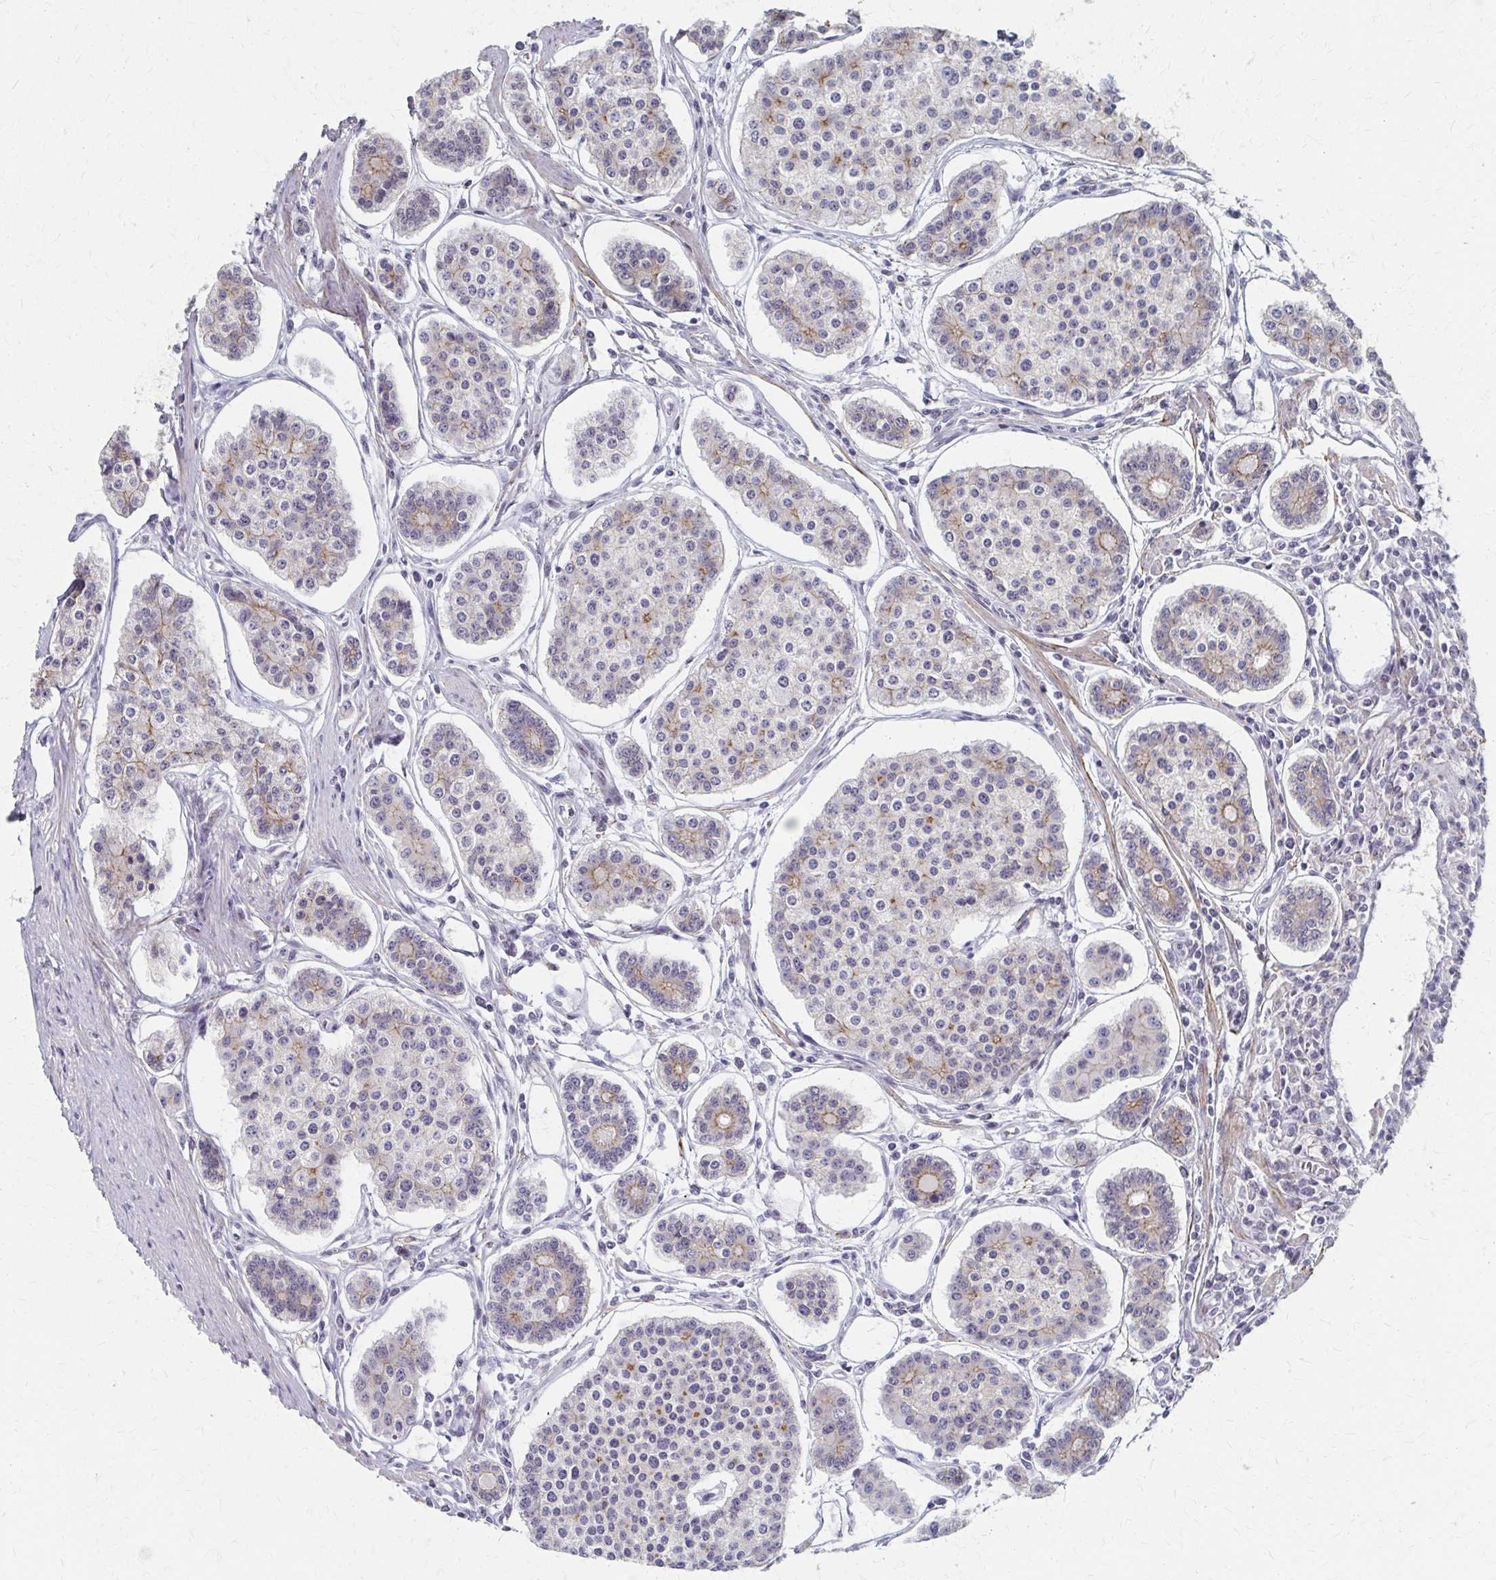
{"staining": {"intensity": "weak", "quantity": "<25%", "location": "cytoplasmic/membranous"}, "tissue": "carcinoid", "cell_type": "Tumor cells", "image_type": "cancer", "snomed": [{"axis": "morphology", "description": "Carcinoid, malignant, NOS"}, {"axis": "topography", "description": "Small intestine"}], "caption": "High power microscopy image of an IHC image of malignant carcinoid, revealing no significant expression in tumor cells.", "gene": "PES1", "patient": {"sex": "female", "age": 65}}